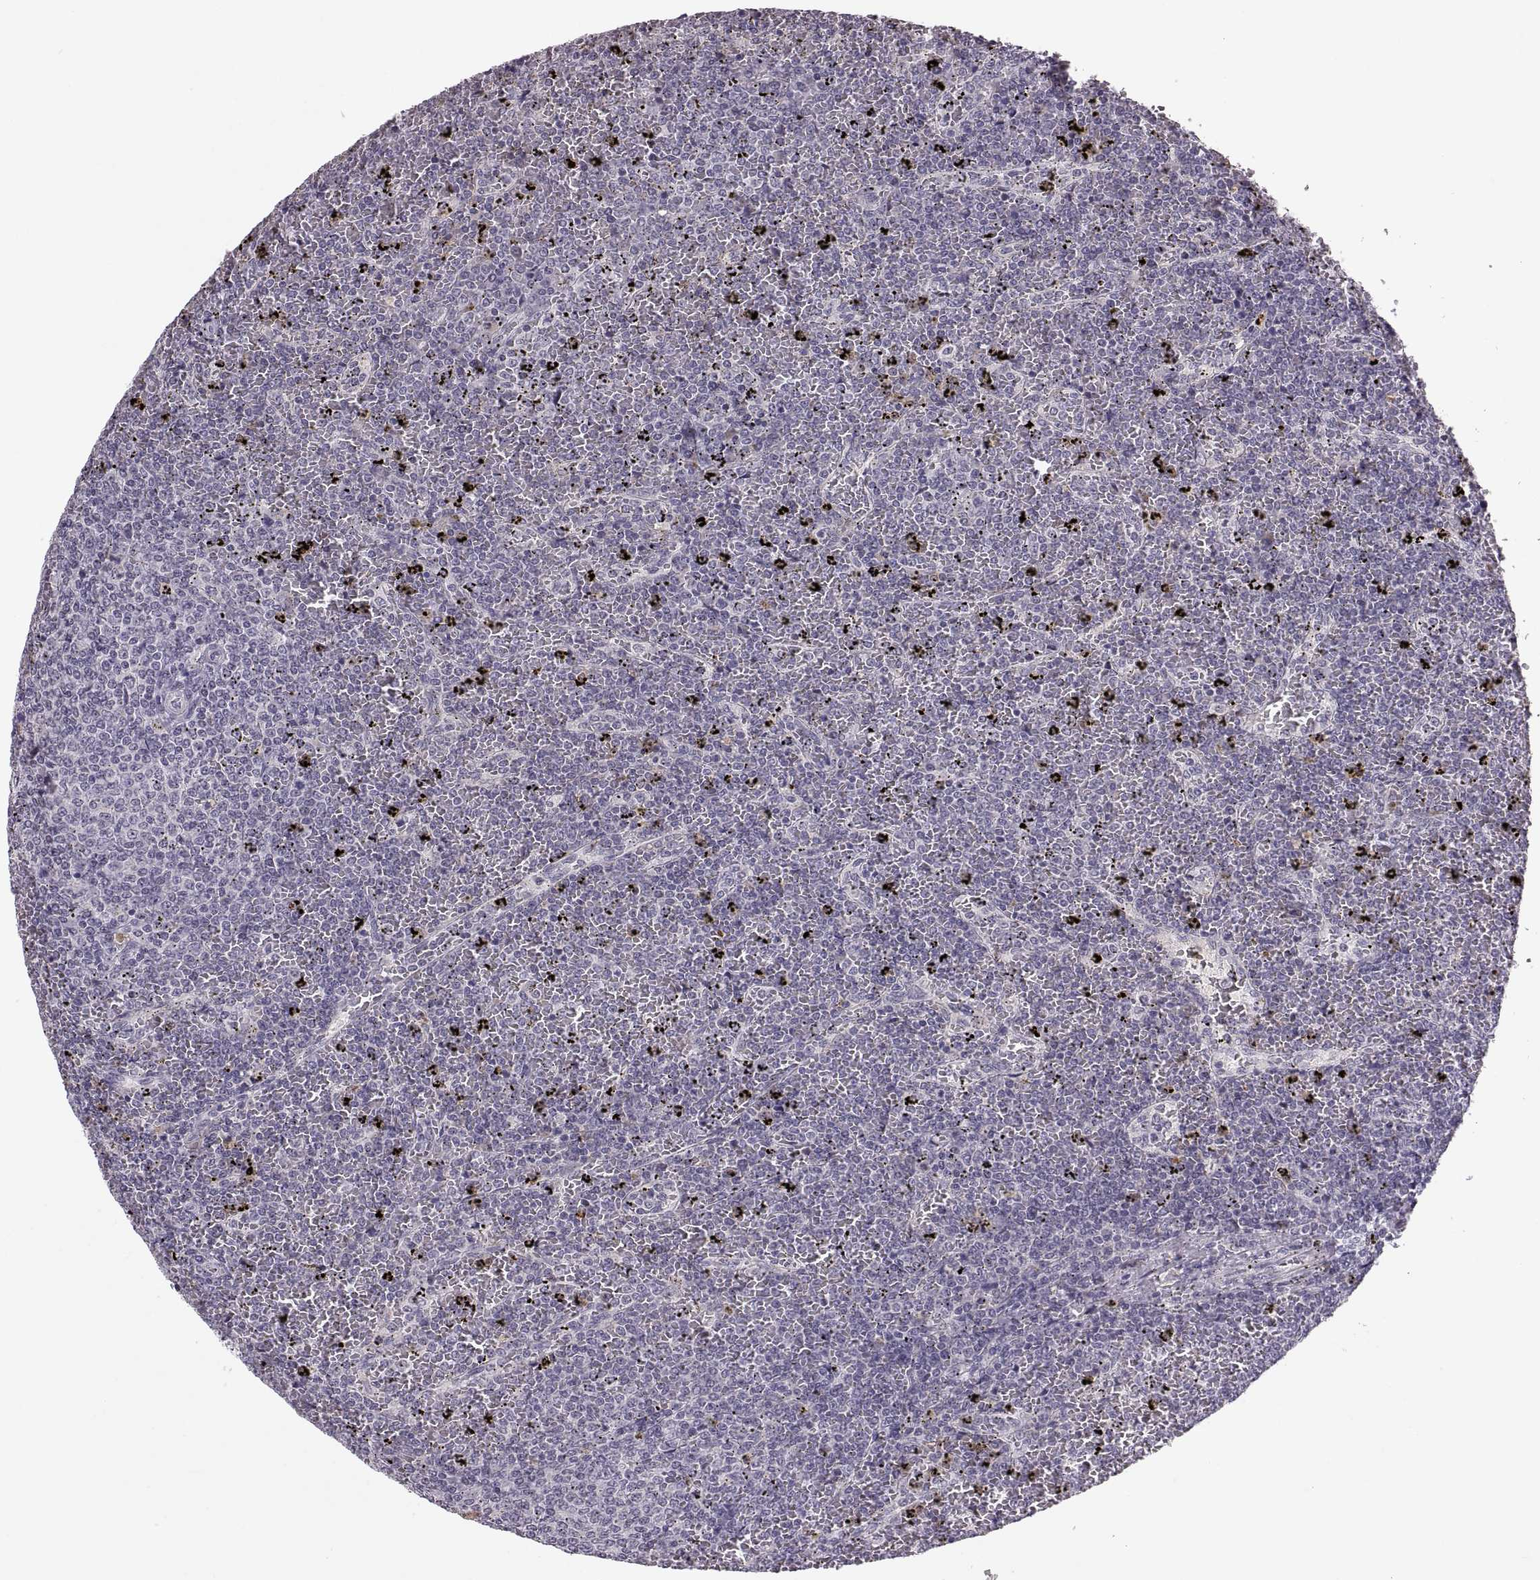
{"staining": {"intensity": "negative", "quantity": "none", "location": "none"}, "tissue": "lymphoma", "cell_type": "Tumor cells", "image_type": "cancer", "snomed": [{"axis": "morphology", "description": "Malignant lymphoma, non-Hodgkin's type, Low grade"}, {"axis": "topography", "description": "Spleen"}], "caption": "Immunohistochemical staining of human lymphoma exhibits no significant expression in tumor cells. The staining was performed using DAB to visualize the protein expression in brown, while the nuclei were stained in blue with hematoxylin (Magnification: 20x).", "gene": "ADH6", "patient": {"sex": "female", "age": 77}}